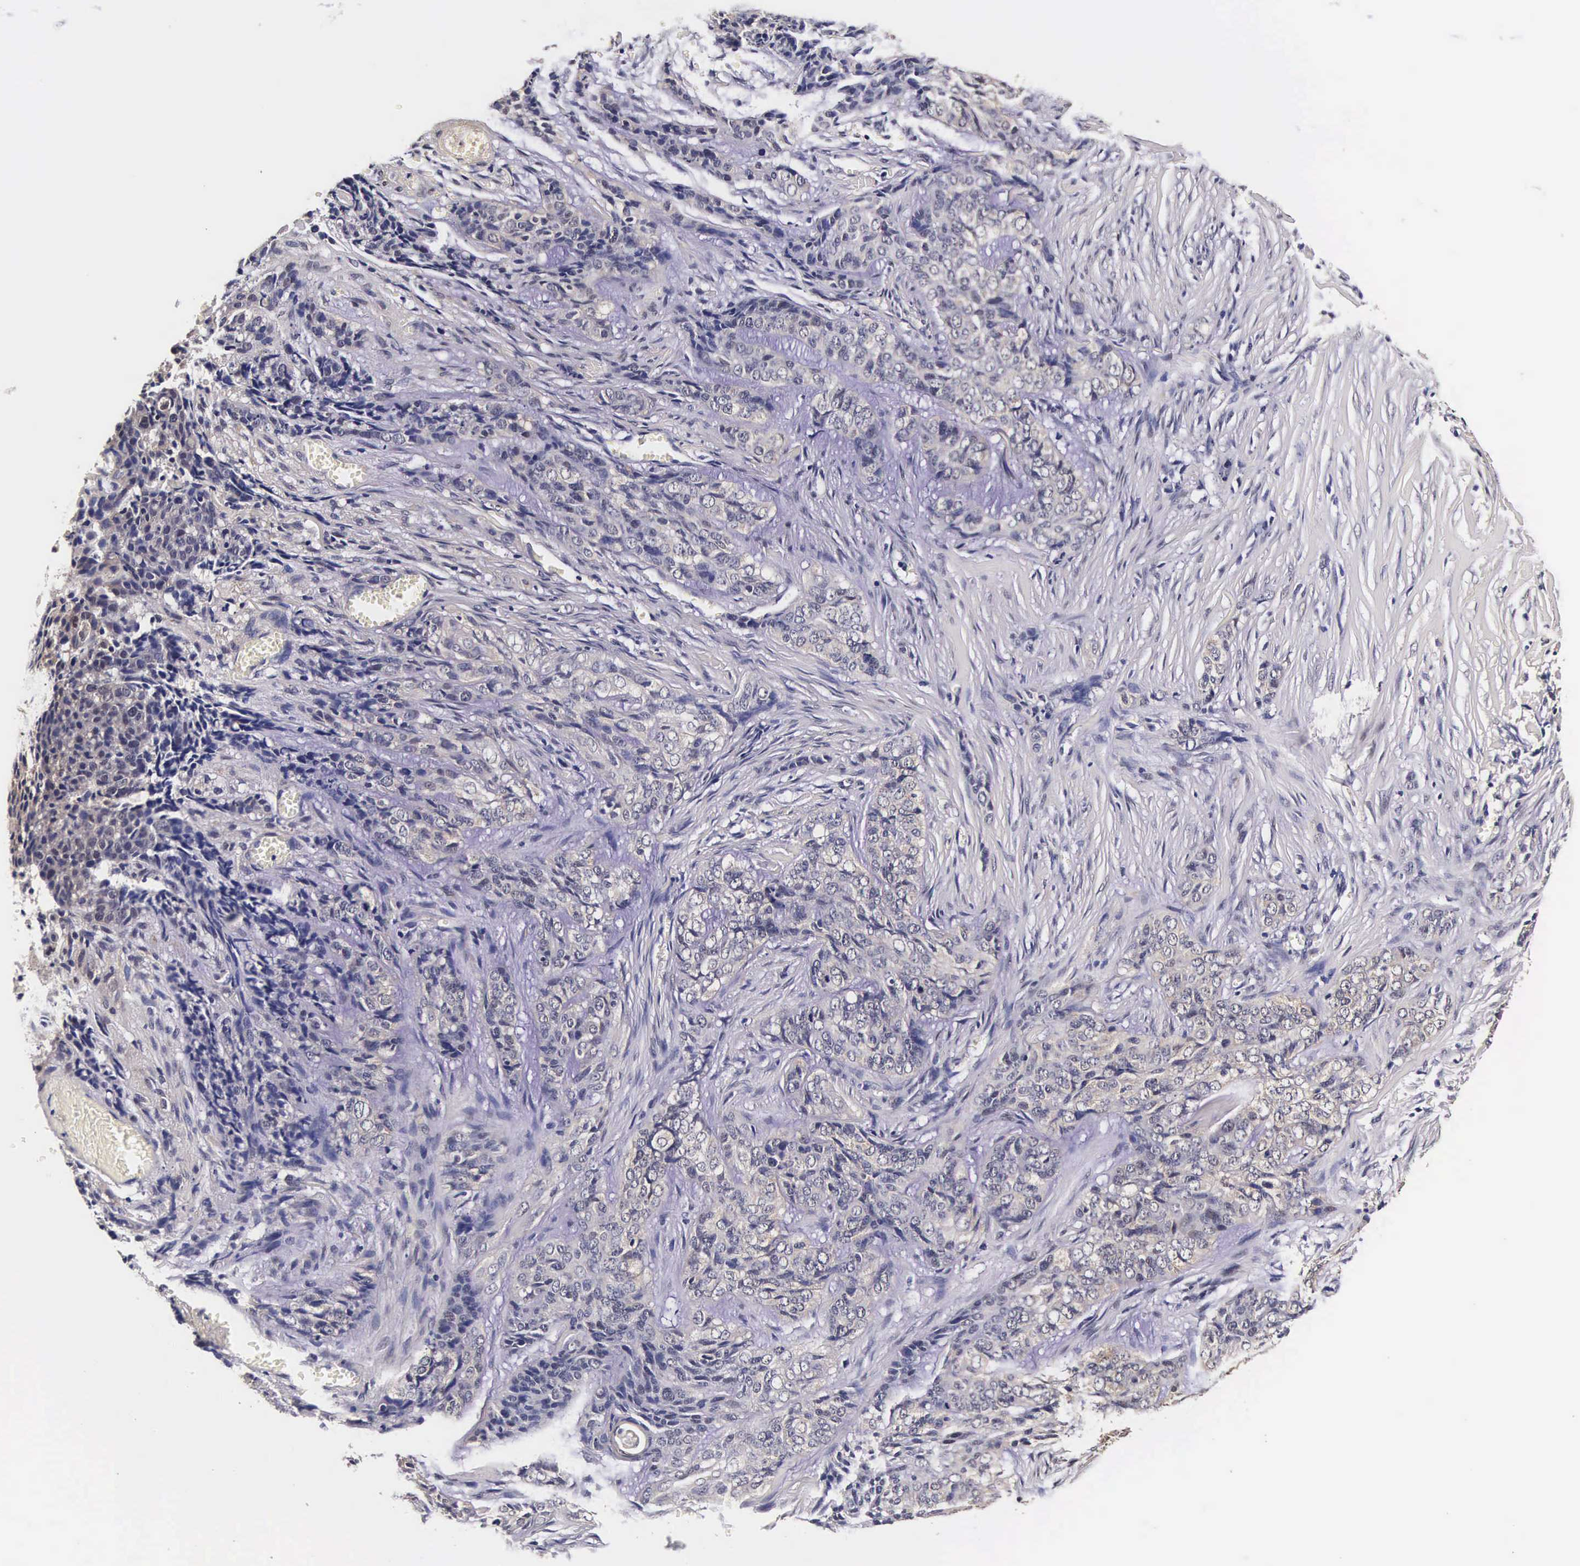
{"staining": {"intensity": "weak", "quantity": "25%-75%", "location": "cytoplasmic/membranous,nuclear"}, "tissue": "skin cancer", "cell_type": "Tumor cells", "image_type": "cancer", "snomed": [{"axis": "morphology", "description": "Normal tissue, NOS"}, {"axis": "morphology", "description": "Basal cell carcinoma"}, {"axis": "topography", "description": "Skin"}], "caption": "This is an image of immunohistochemistry staining of skin cancer, which shows weak expression in the cytoplasmic/membranous and nuclear of tumor cells.", "gene": "TECPR2", "patient": {"sex": "female", "age": 65}}